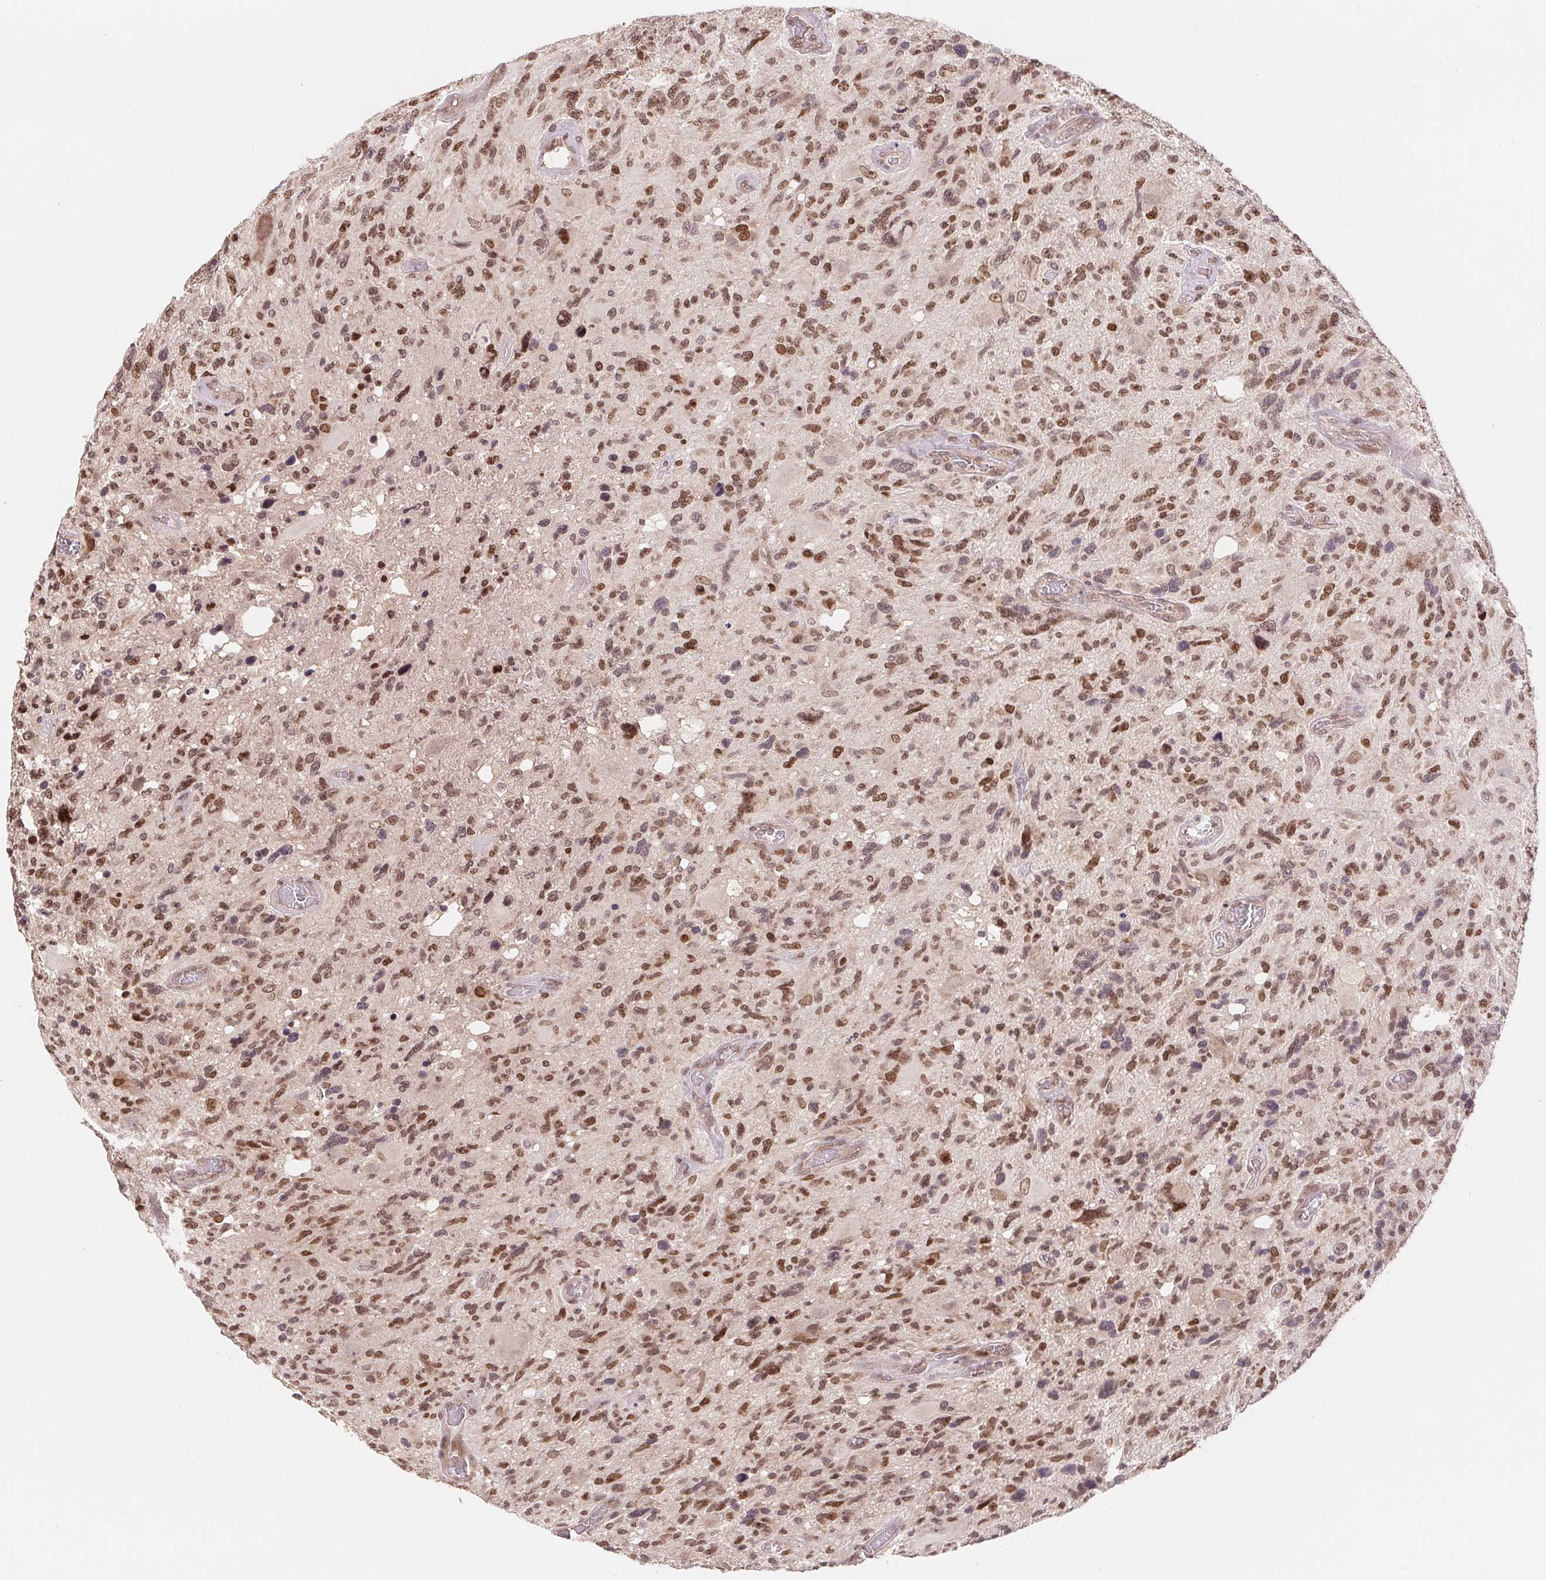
{"staining": {"intensity": "moderate", "quantity": ">75%", "location": "nuclear"}, "tissue": "glioma", "cell_type": "Tumor cells", "image_type": "cancer", "snomed": [{"axis": "morphology", "description": "Glioma, malignant, High grade"}, {"axis": "topography", "description": "Brain"}], "caption": "Protein expression analysis of human glioma reveals moderate nuclear expression in approximately >75% of tumor cells.", "gene": "HMGN3", "patient": {"sex": "male", "age": 49}}